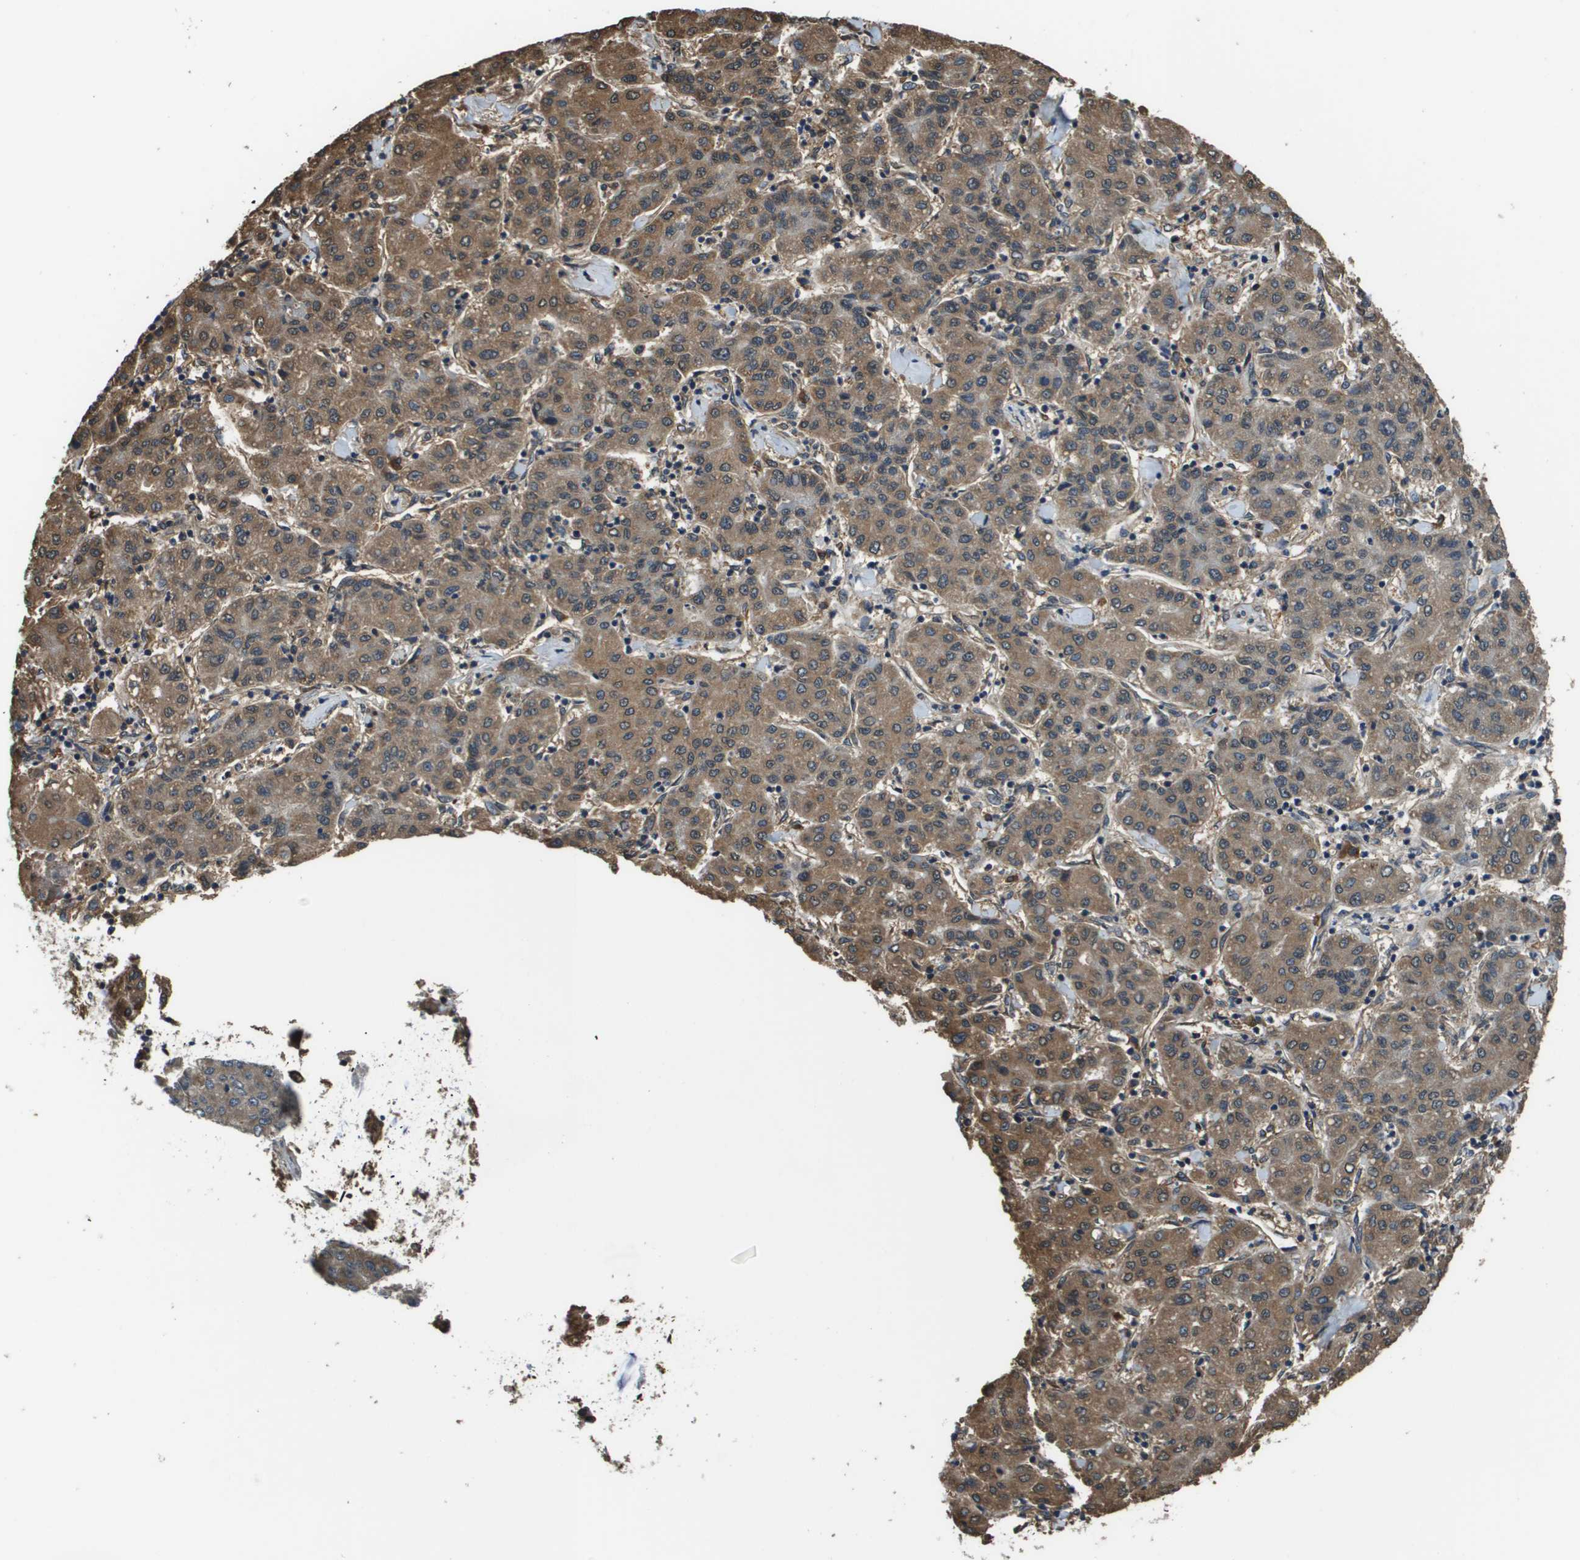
{"staining": {"intensity": "moderate", "quantity": ">75%", "location": "cytoplasmic/membranous"}, "tissue": "liver cancer", "cell_type": "Tumor cells", "image_type": "cancer", "snomed": [{"axis": "morphology", "description": "Carcinoma, Hepatocellular, NOS"}, {"axis": "topography", "description": "Liver"}], "caption": "IHC image of liver cancer stained for a protein (brown), which demonstrates medium levels of moderate cytoplasmic/membranous positivity in about >75% of tumor cells.", "gene": "SEC62", "patient": {"sex": "male", "age": 65}}